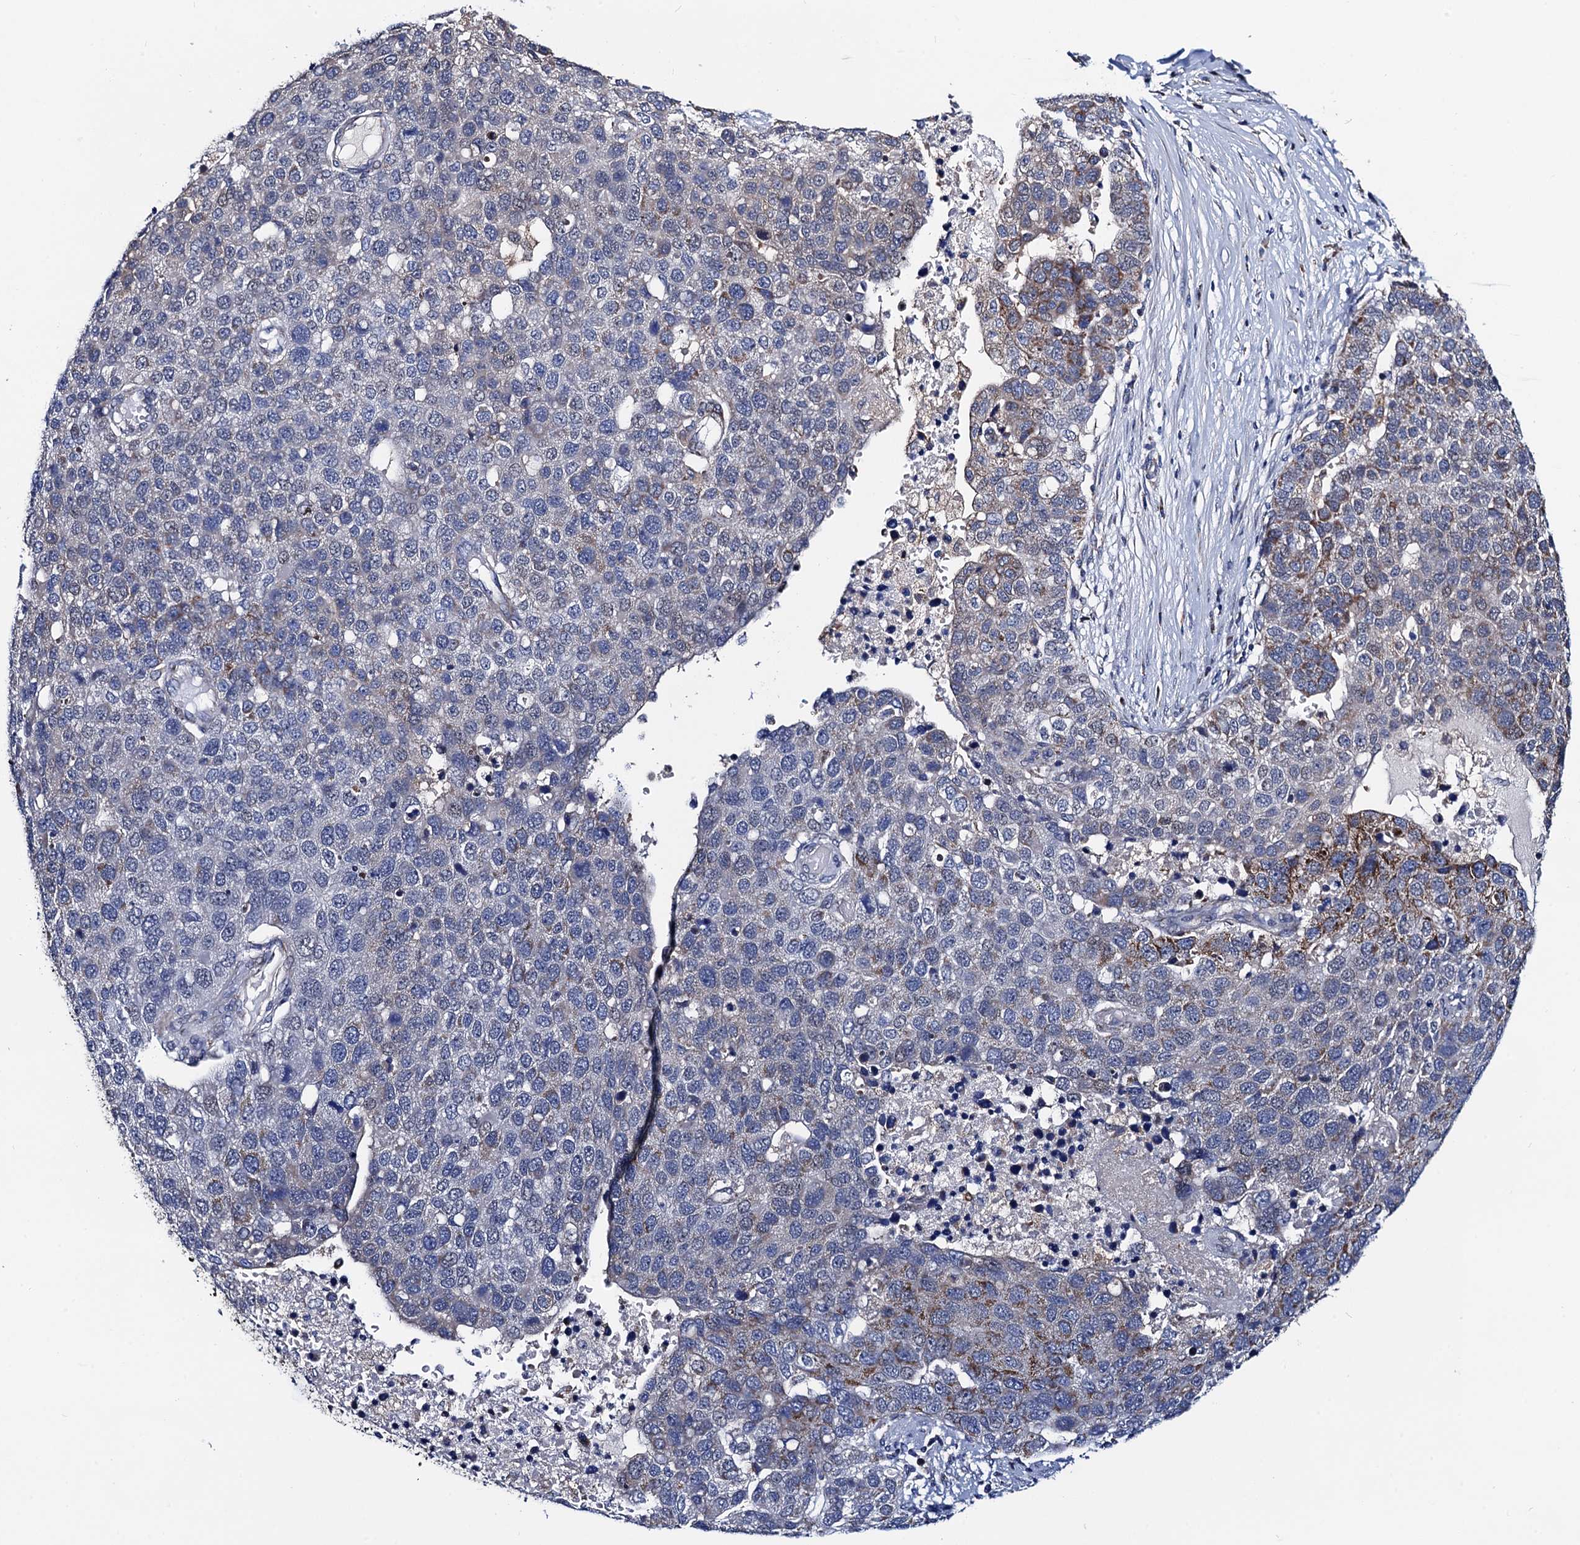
{"staining": {"intensity": "weak", "quantity": "<25%", "location": "cytoplasmic/membranous"}, "tissue": "pancreatic cancer", "cell_type": "Tumor cells", "image_type": "cancer", "snomed": [{"axis": "morphology", "description": "Adenocarcinoma, NOS"}, {"axis": "topography", "description": "Pancreas"}], "caption": "A micrograph of human pancreatic cancer (adenocarcinoma) is negative for staining in tumor cells. (DAB (3,3'-diaminobenzidine) IHC visualized using brightfield microscopy, high magnification).", "gene": "PTCD3", "patient": {"sex": "female", "age": 61}}